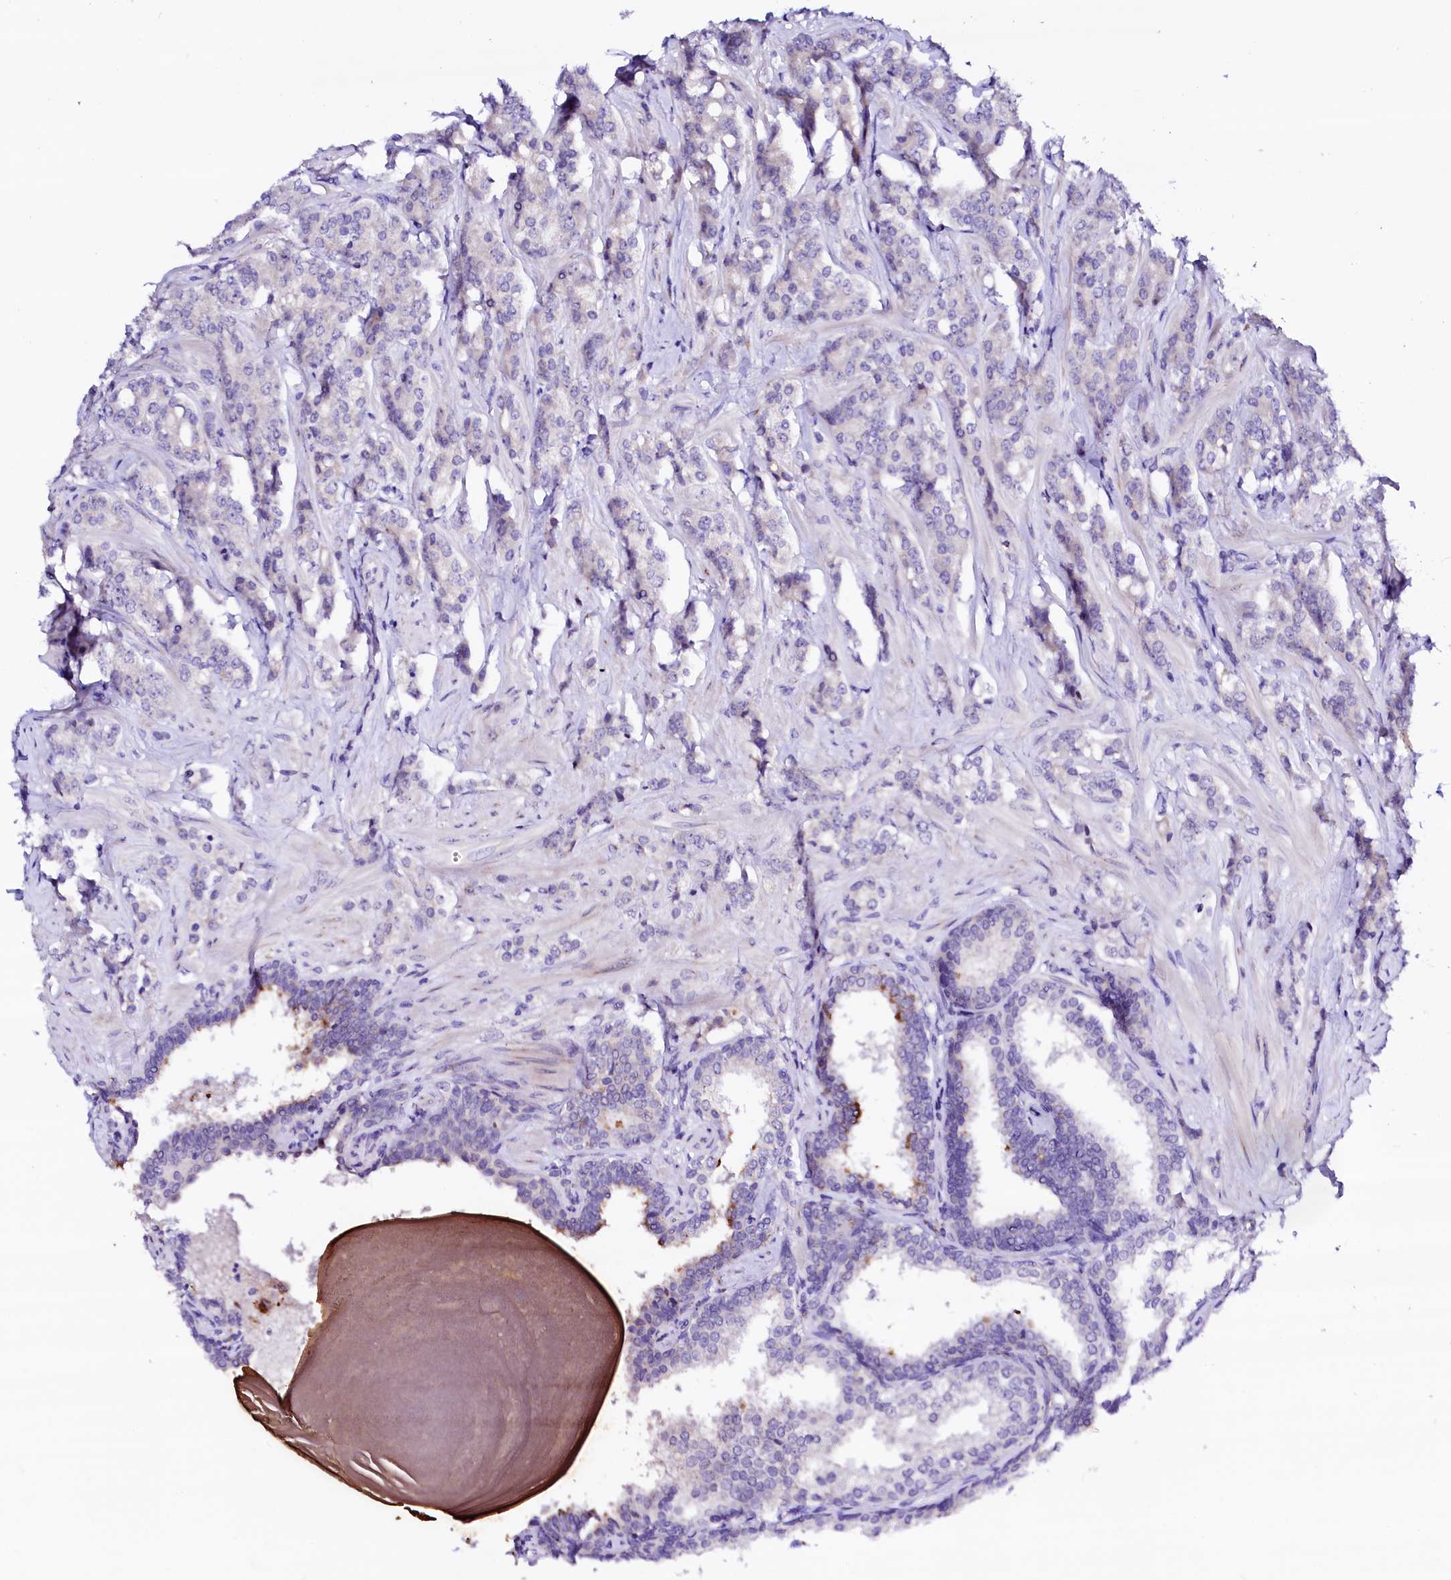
{"staining": {"intensity": "negative", "quantity": "none", "location": "none"}, "tissue": "prostate cancer", "cell_type": "Tumor cells", "image_type": "cancer", "snomed": [{"axis": "morphology", "description": "Adenocarcinoma, High grade"}, {"axis": "topography", "description": "Prostate"}], "caption": "This photomicrograph is of prostate cancer (adenocarcinoma (high-grade)) stained with immunohistochemistry to label a protein in brown with the nuclei are counter-stained blue. There is no expression in tumor cells.", "gene": "BTBD16", "patient": {"sex": "male", "age": 62}}